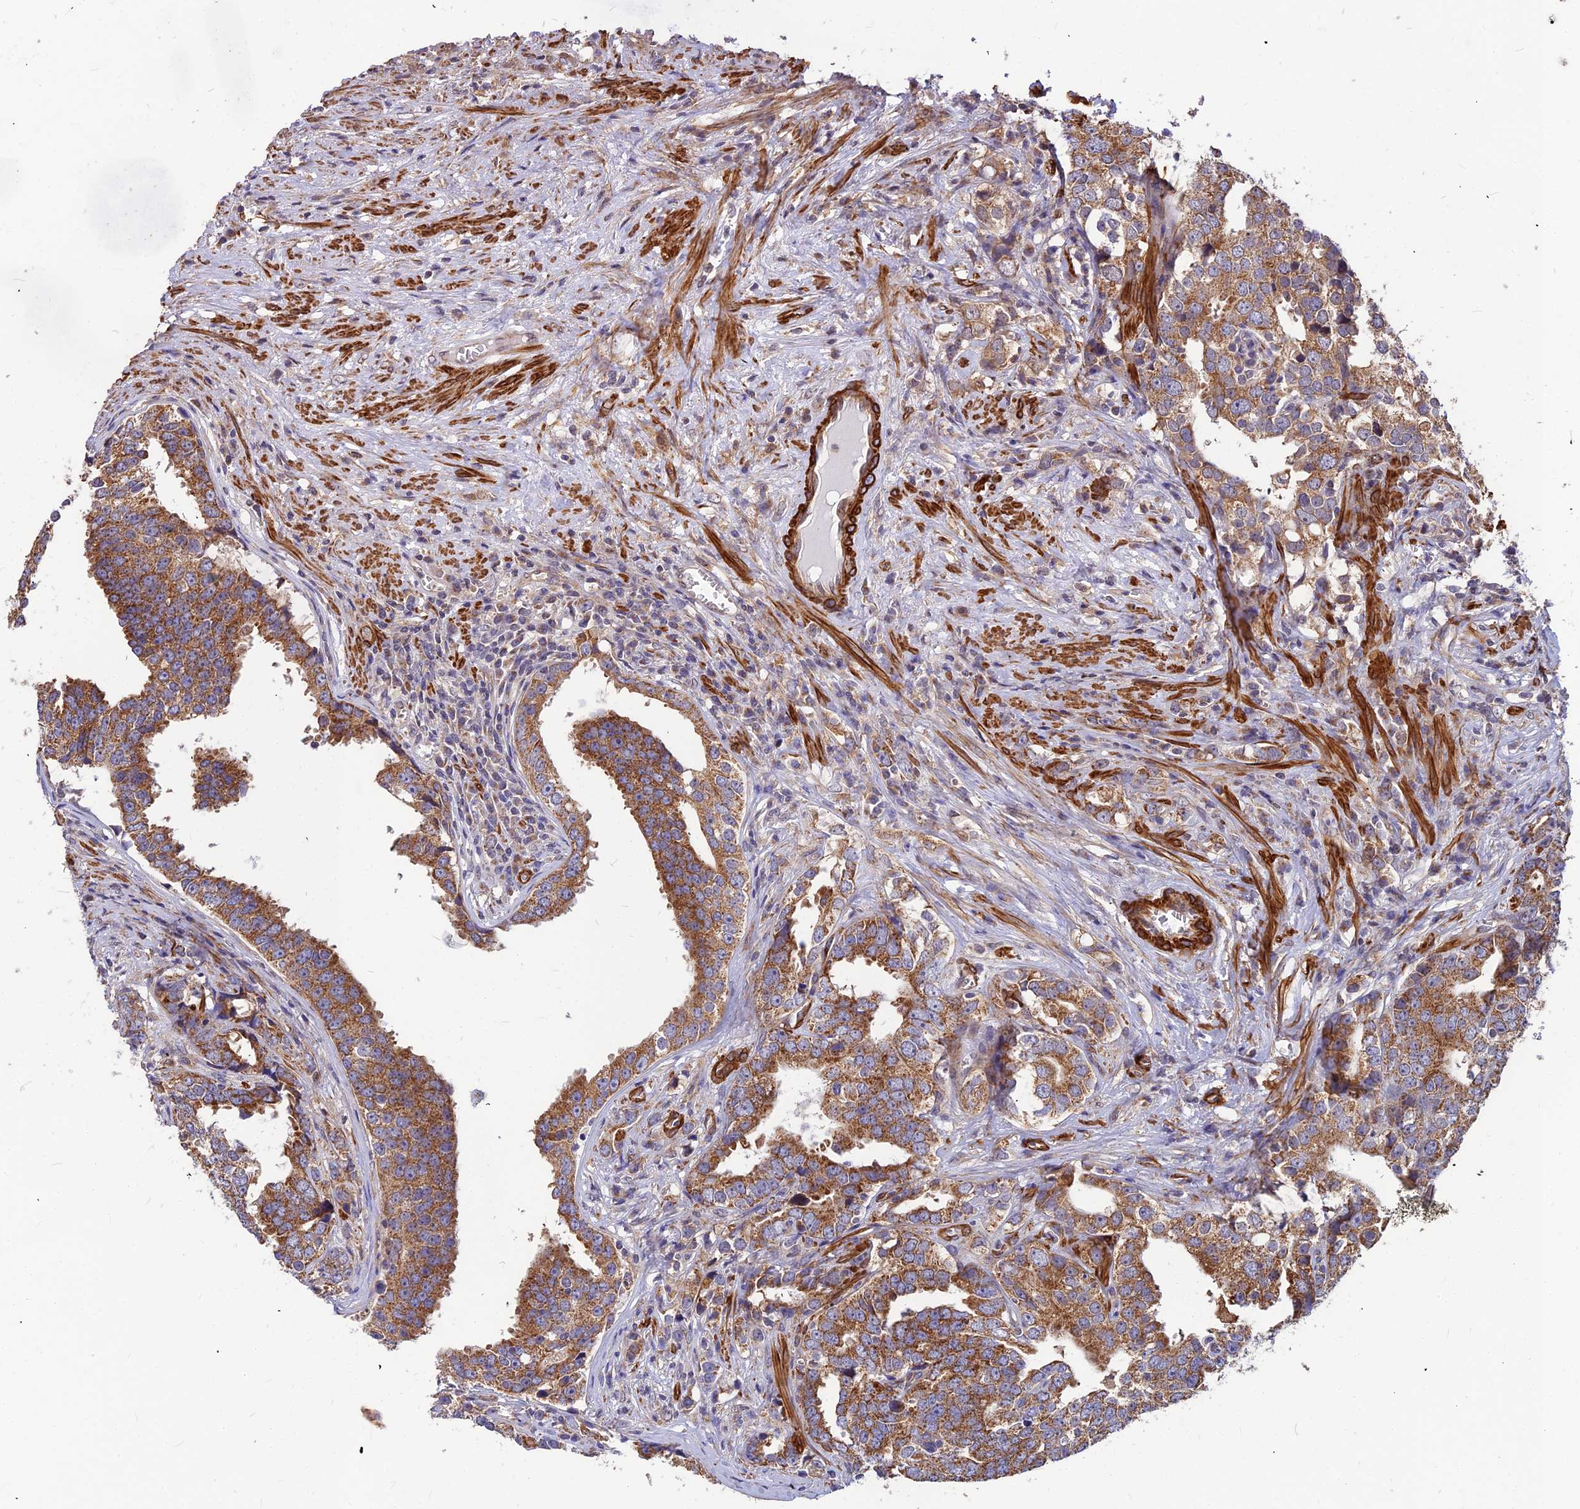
{"staining": {"intensity": "moderate", "quantity": ">75%", "location": "cytoplasmic/membranous"}, "tissue": "prostate cancer", "cell_type": "Tumor cells", "image_type": "cancer", "snomed": [{"axis": "morphology", "description": "Adenocarcinoma, High grade"}, {"axis": "topography", "description": "Prostate"}], "caption": "High-magnification brightfield microscopy of prostate cancer (high-grade adenocarcinoma) stained with DAB (brown) and counterstained with hematoxylin (blue). tumor cells exhibit moderate cytoplasmic/membranous positivity is appreciated in about>75% of cells.", "gene": "LEKR1", "patient": {"sex": "male", "age": 71}}